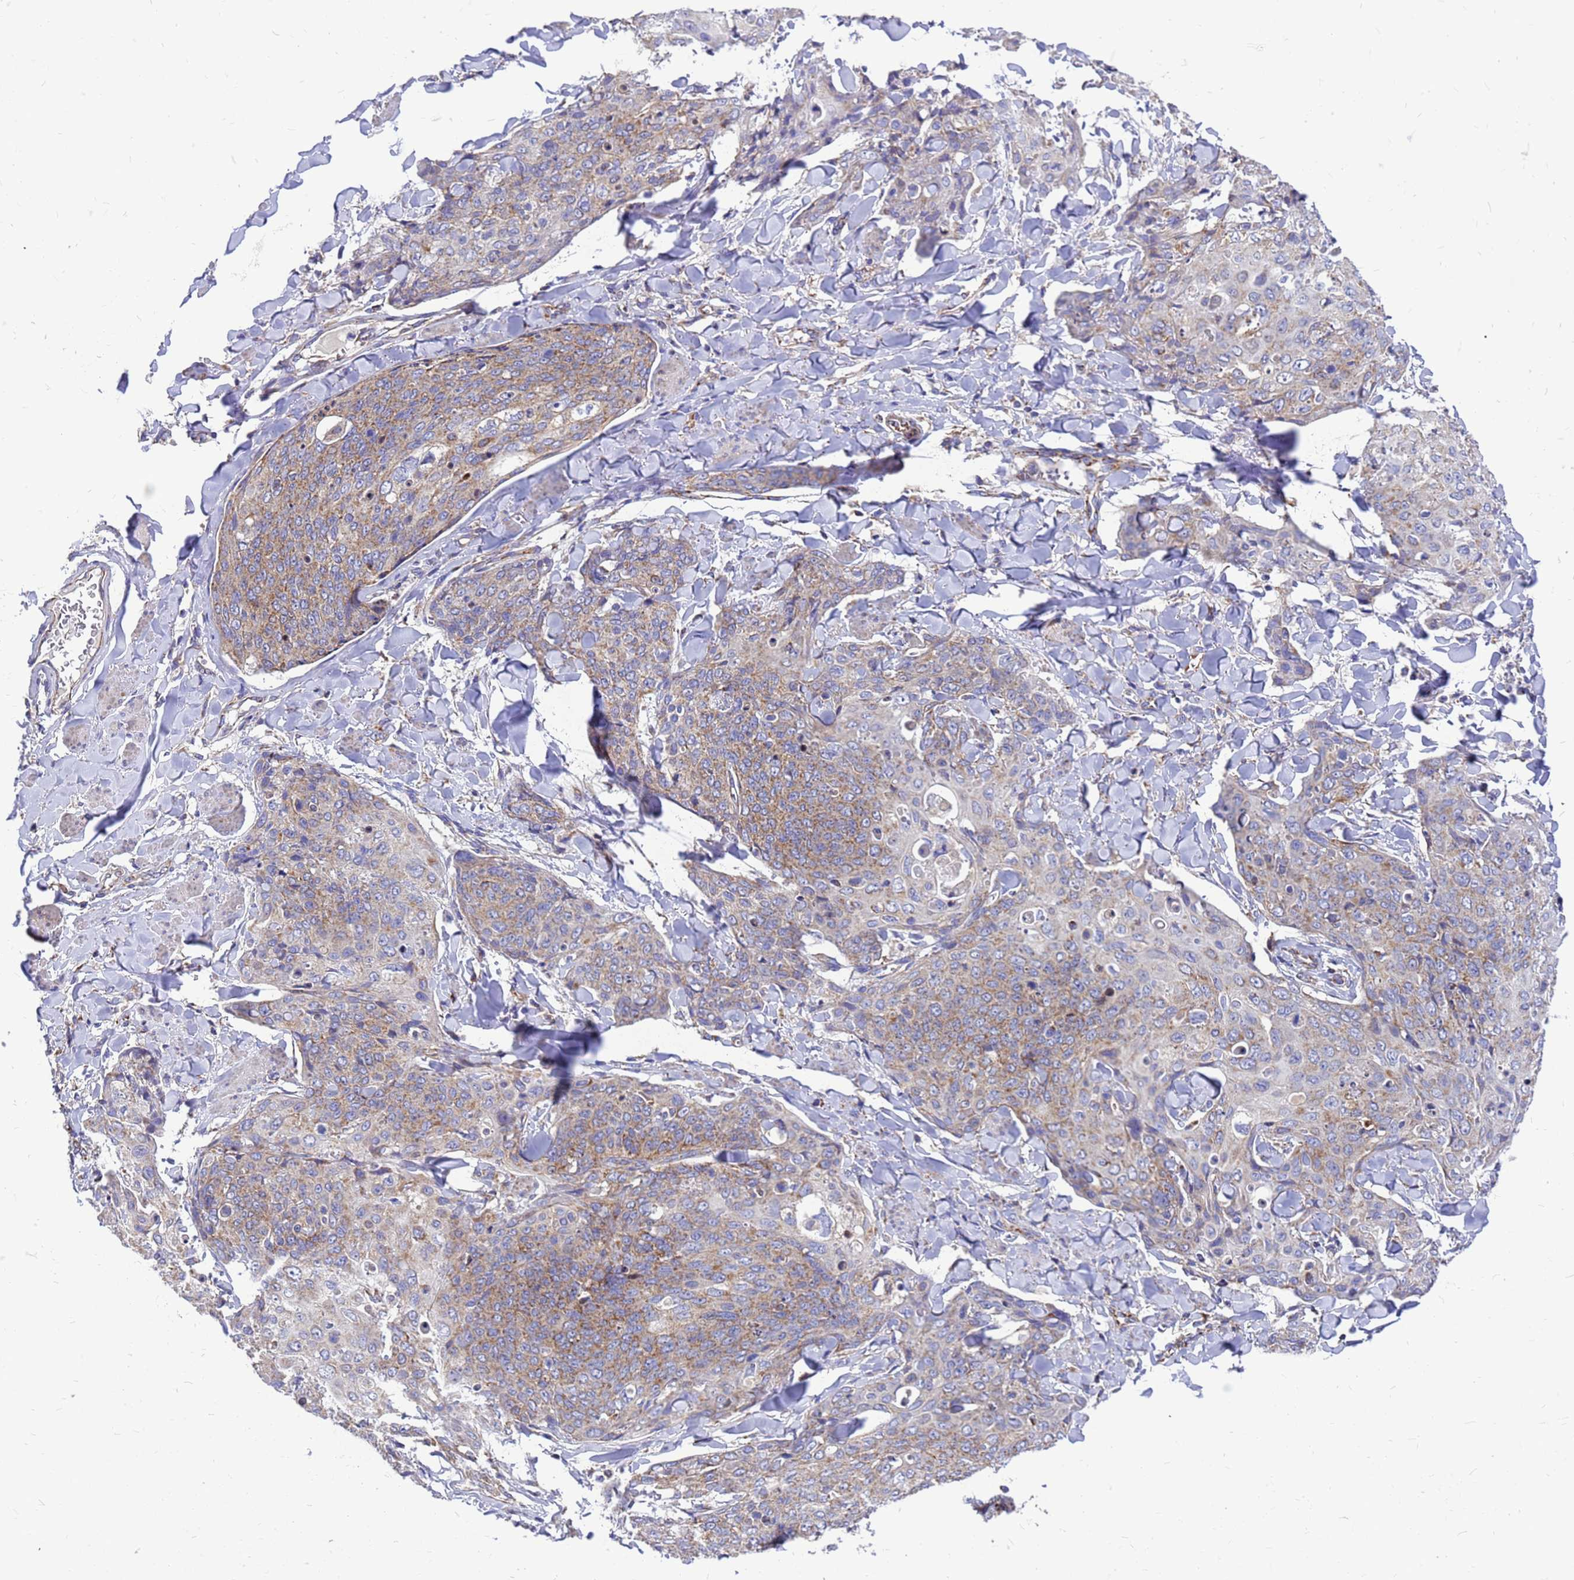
{"staining": {"intensity": "weak", "quantity": ">75%", "location": "cytoplasmic/membranous"}, "tissue": "skin cancer", "cell_type": "Tumor cells", "image_type": "cancer", "snomed": [{"axis": "morphology", "description": "Squamous cell carcinoma, NOS"}, {"axis": "topography", "description": "Skin"}, {"axis": "topography", "description": "Vulva"}], "caption": "Weak cytoplasmic/membranous positivity is present in about >75% of tumor cells in skin cancer (squamous cell carcinoma).", "gene": "CMC4", "patient": {"sex": "female", "age": 85}}